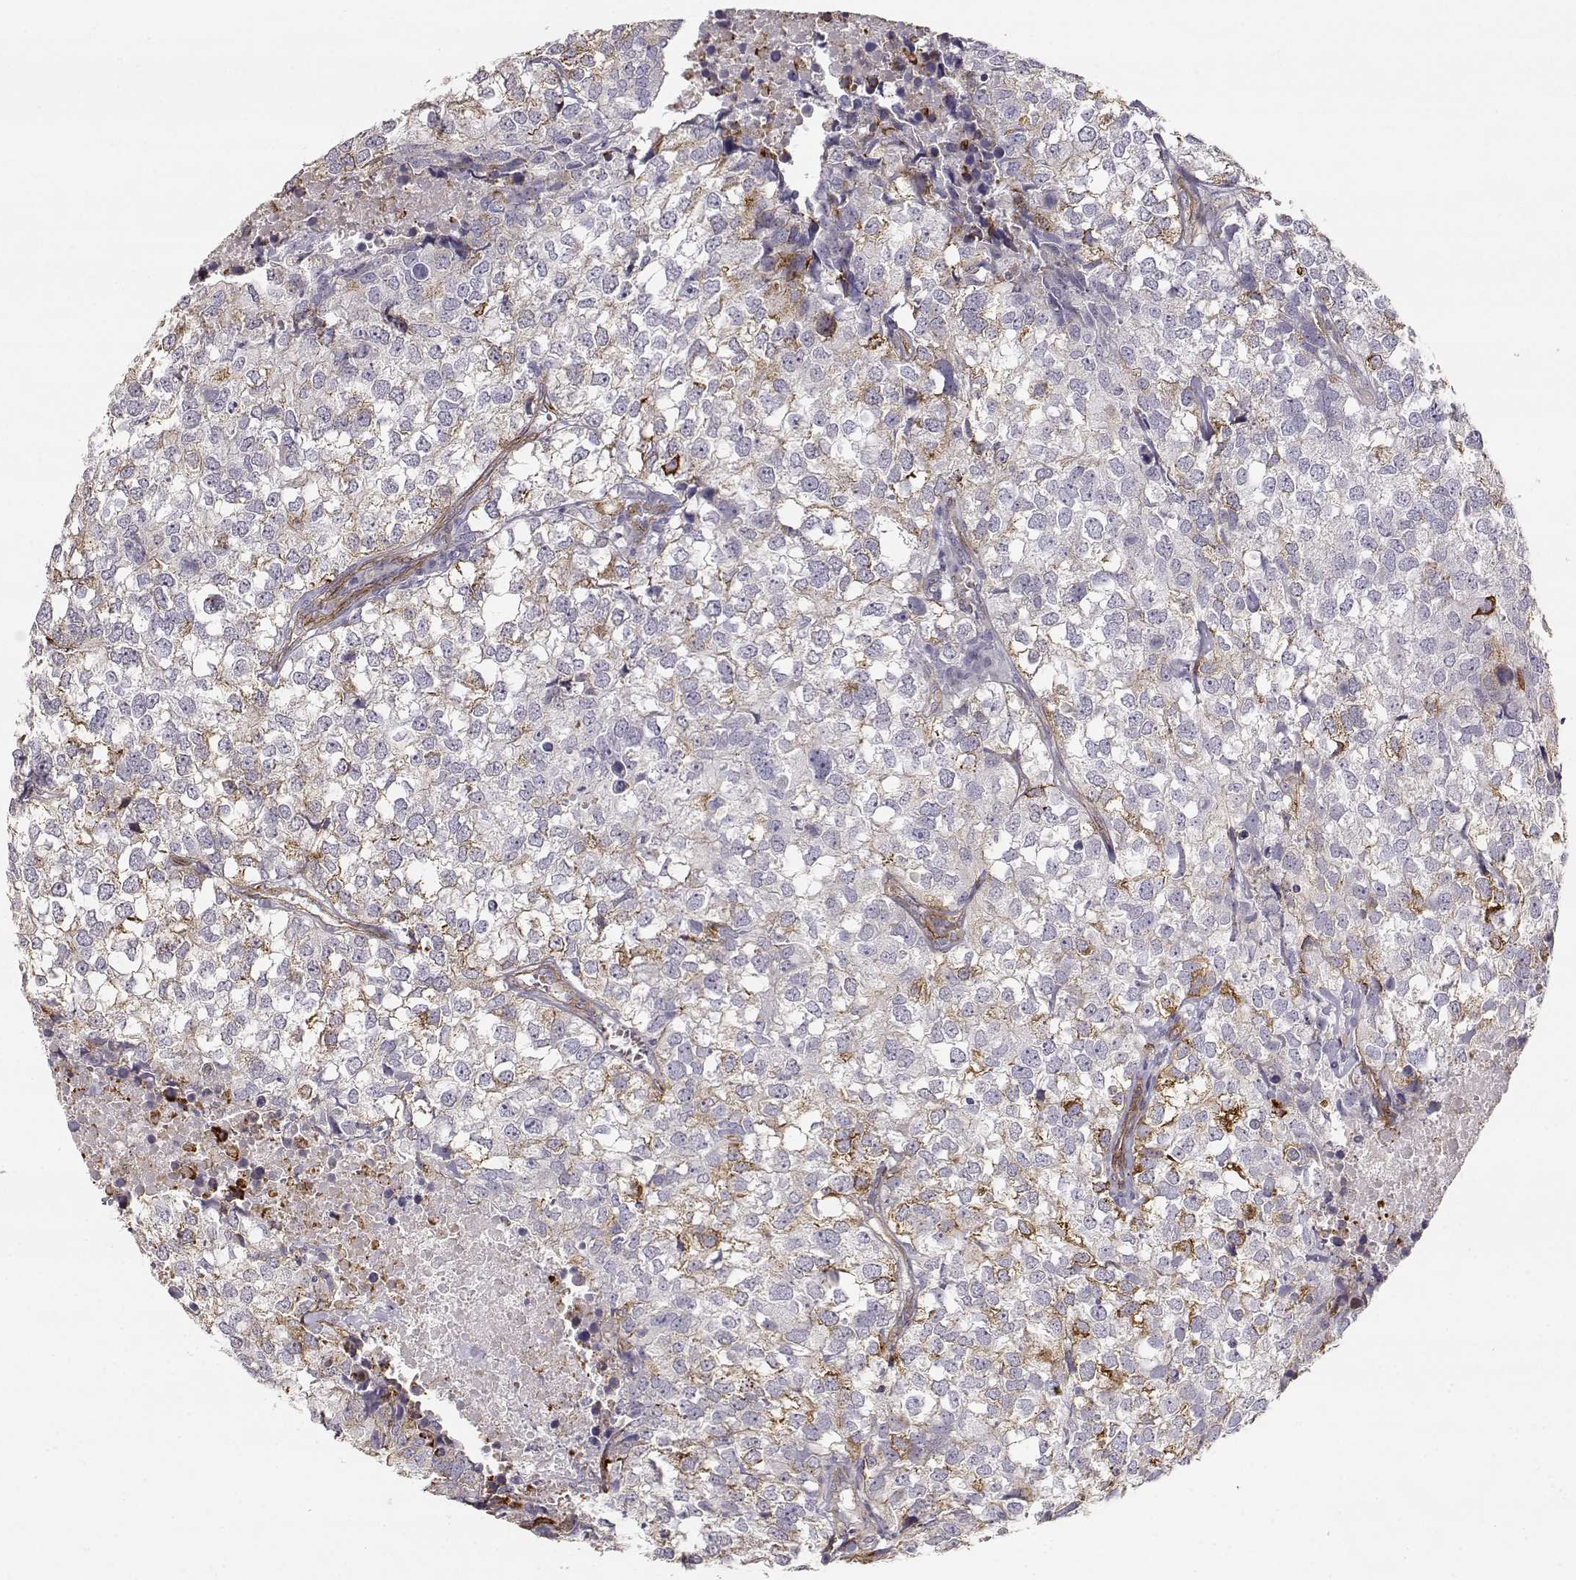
{"staining": {"intensity": "negative", "quantity": "none", "location": "none"}, "tissue": "breast cancer", "cell_type": "Tumor cells", "image_type": "cancer", "snomed": [{"axis": "morphology", "description": "Duct carcinoma"}, {"axis": "topography", "description": "Breast"}], "caption": "A high-resolution histopathology image shows IHC staining of breast cancer, which displays no significant expression in tumor cells.", "gene": "LAMC1", "patient": {"sex": "female", "age": 30}}